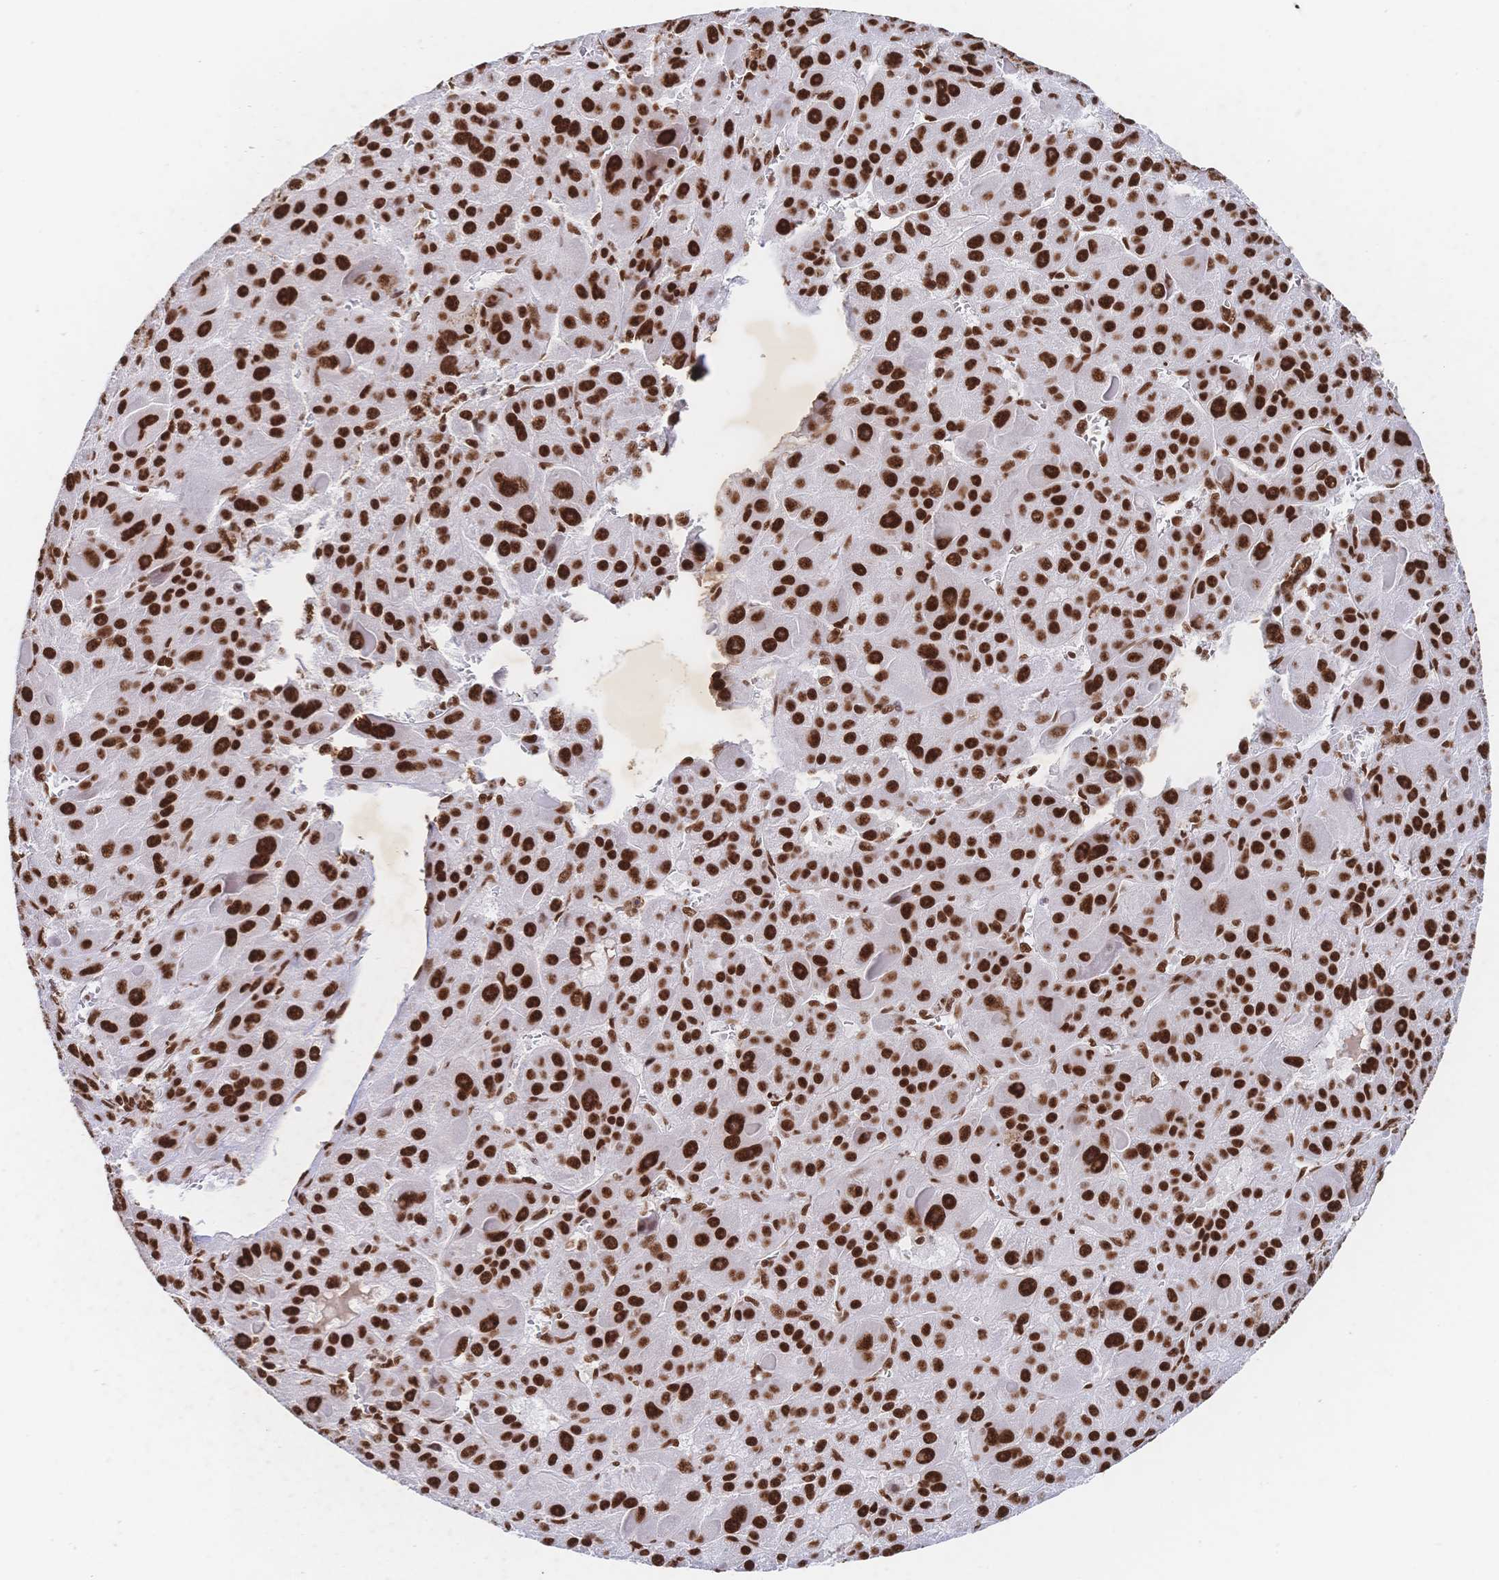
{"staining": {"intensity": "strong", "quantity": ">75%", "location": "nuclear"}, "tissue": "liver cancer", "cell_type": "Tumor cells", "image_type": "cancer", "snomed": [{"axis": "morphology", "description": "Carcinoma, Hepatocellular, NOS"}, {"axis": "topography", "description": "Liver"}], "caption": "Immunohistochemistry (IHC) staining of hepatocellular carcinoma (liver), which reveals high levels of strong nuclear positivity in approximately >75% of tumor cells indicating strong nuclear protein positivity. The staining was performed using DAB (3,3'-diaminobenzidine) (brown) for protein detection and nuclei were counterstained in hematoxylin (blue).", "gene": "SRSF1", "patient": {"sex": "male", "age": 76}}